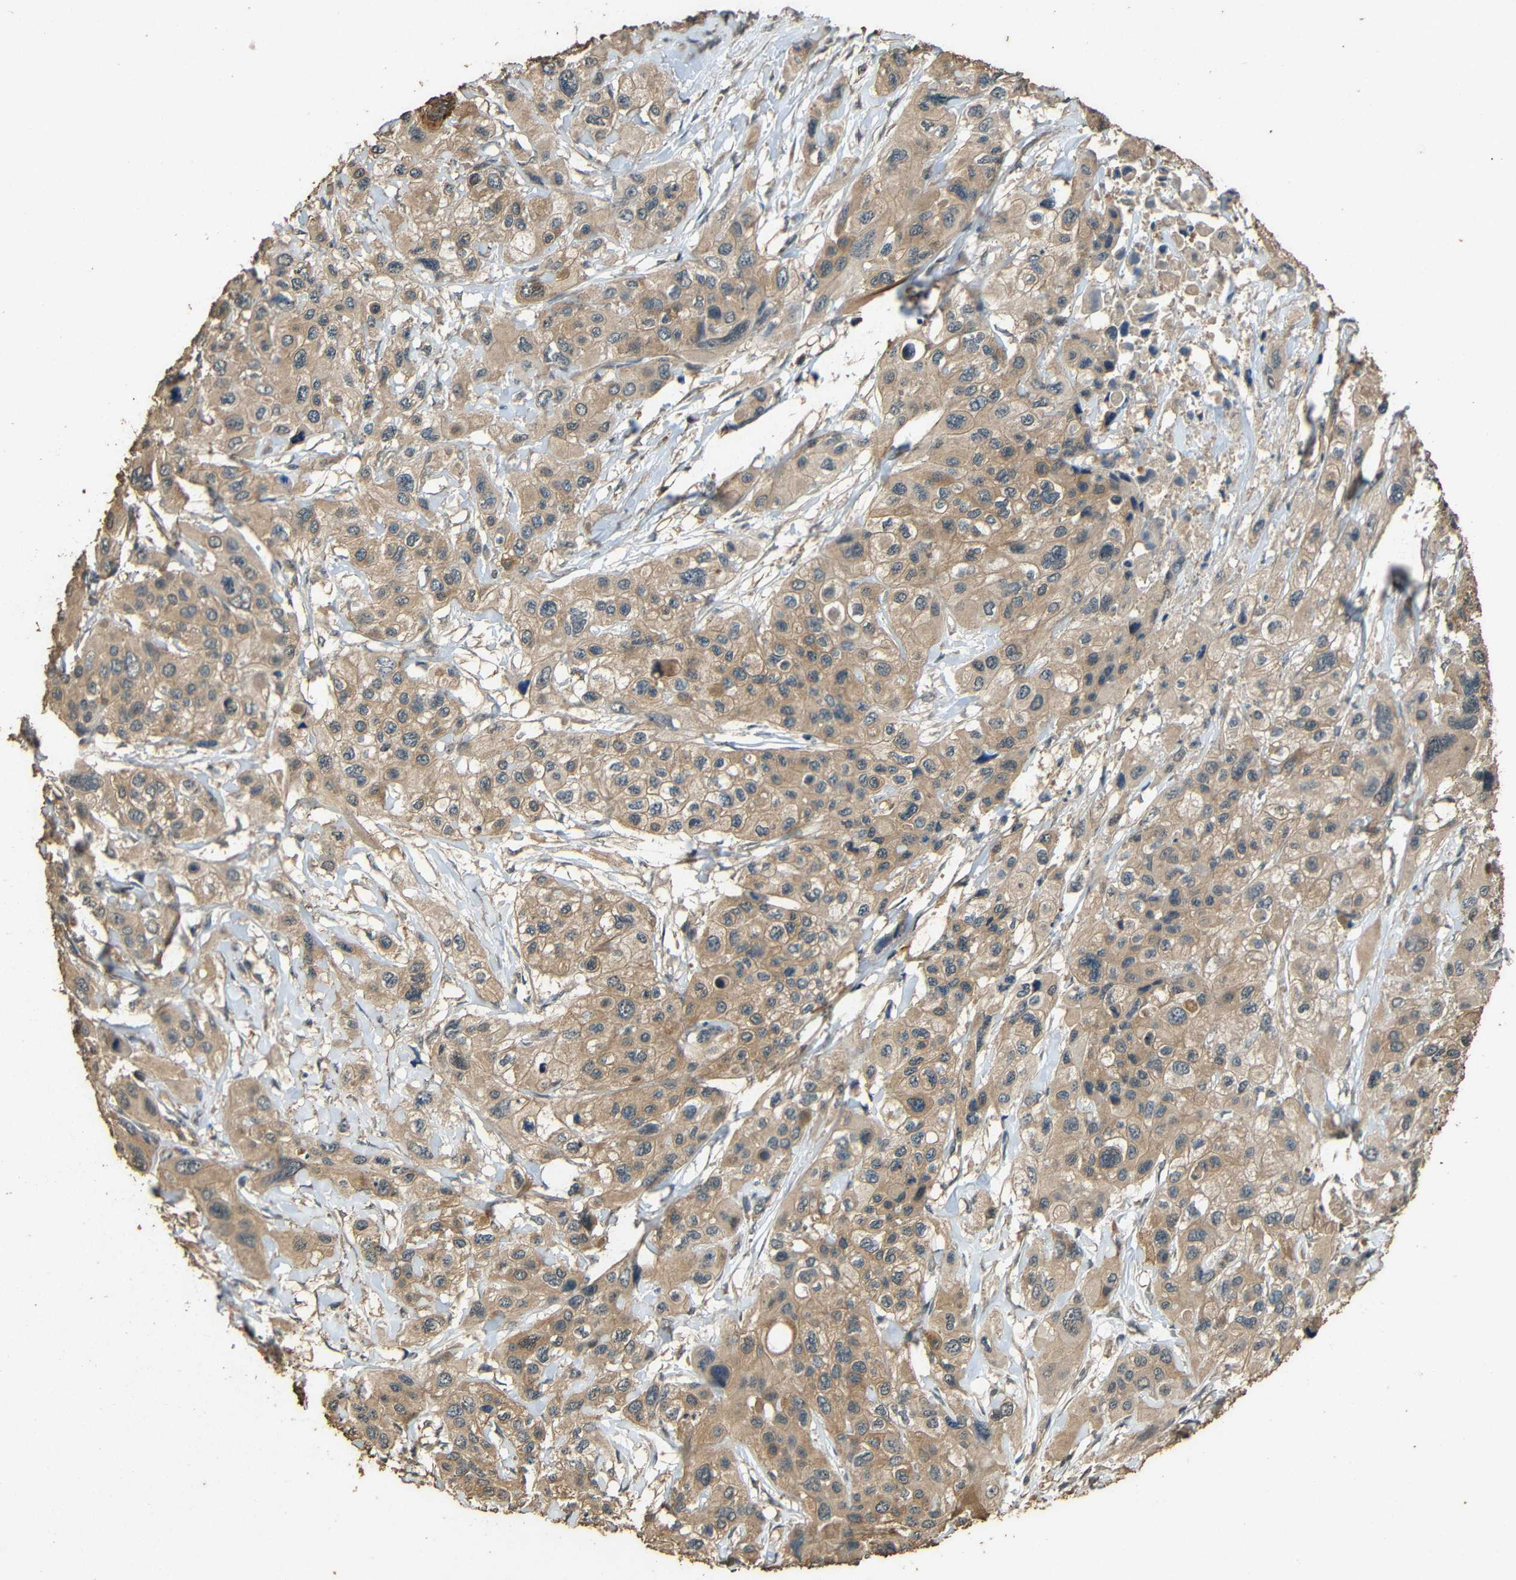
{"staining": {"intensity": "moderate", "quantity": ">75%", "location": "cytoplasmic/membranous"}, "tissue": "pancreatic cancer", "cell_type": "Tumor cells", "image_type": "cancer", "snomed": [{"axis": "morphology", "description": "Adenocarcinoma, NOS"}, {"axis": "topography", "description": "Pancreas"}], "caption": "Immunohistochemical staining of human pancreatic cancer (adenocarcinoma) exhibits moderate cytoplasmic/membranous protein positivity in approximately >75% of tumor cells. (Brightfield microscopy of DAB IHC at high magnification).", "gene": "PDE5A", "patient": {"sex": "male", "age": 73}}